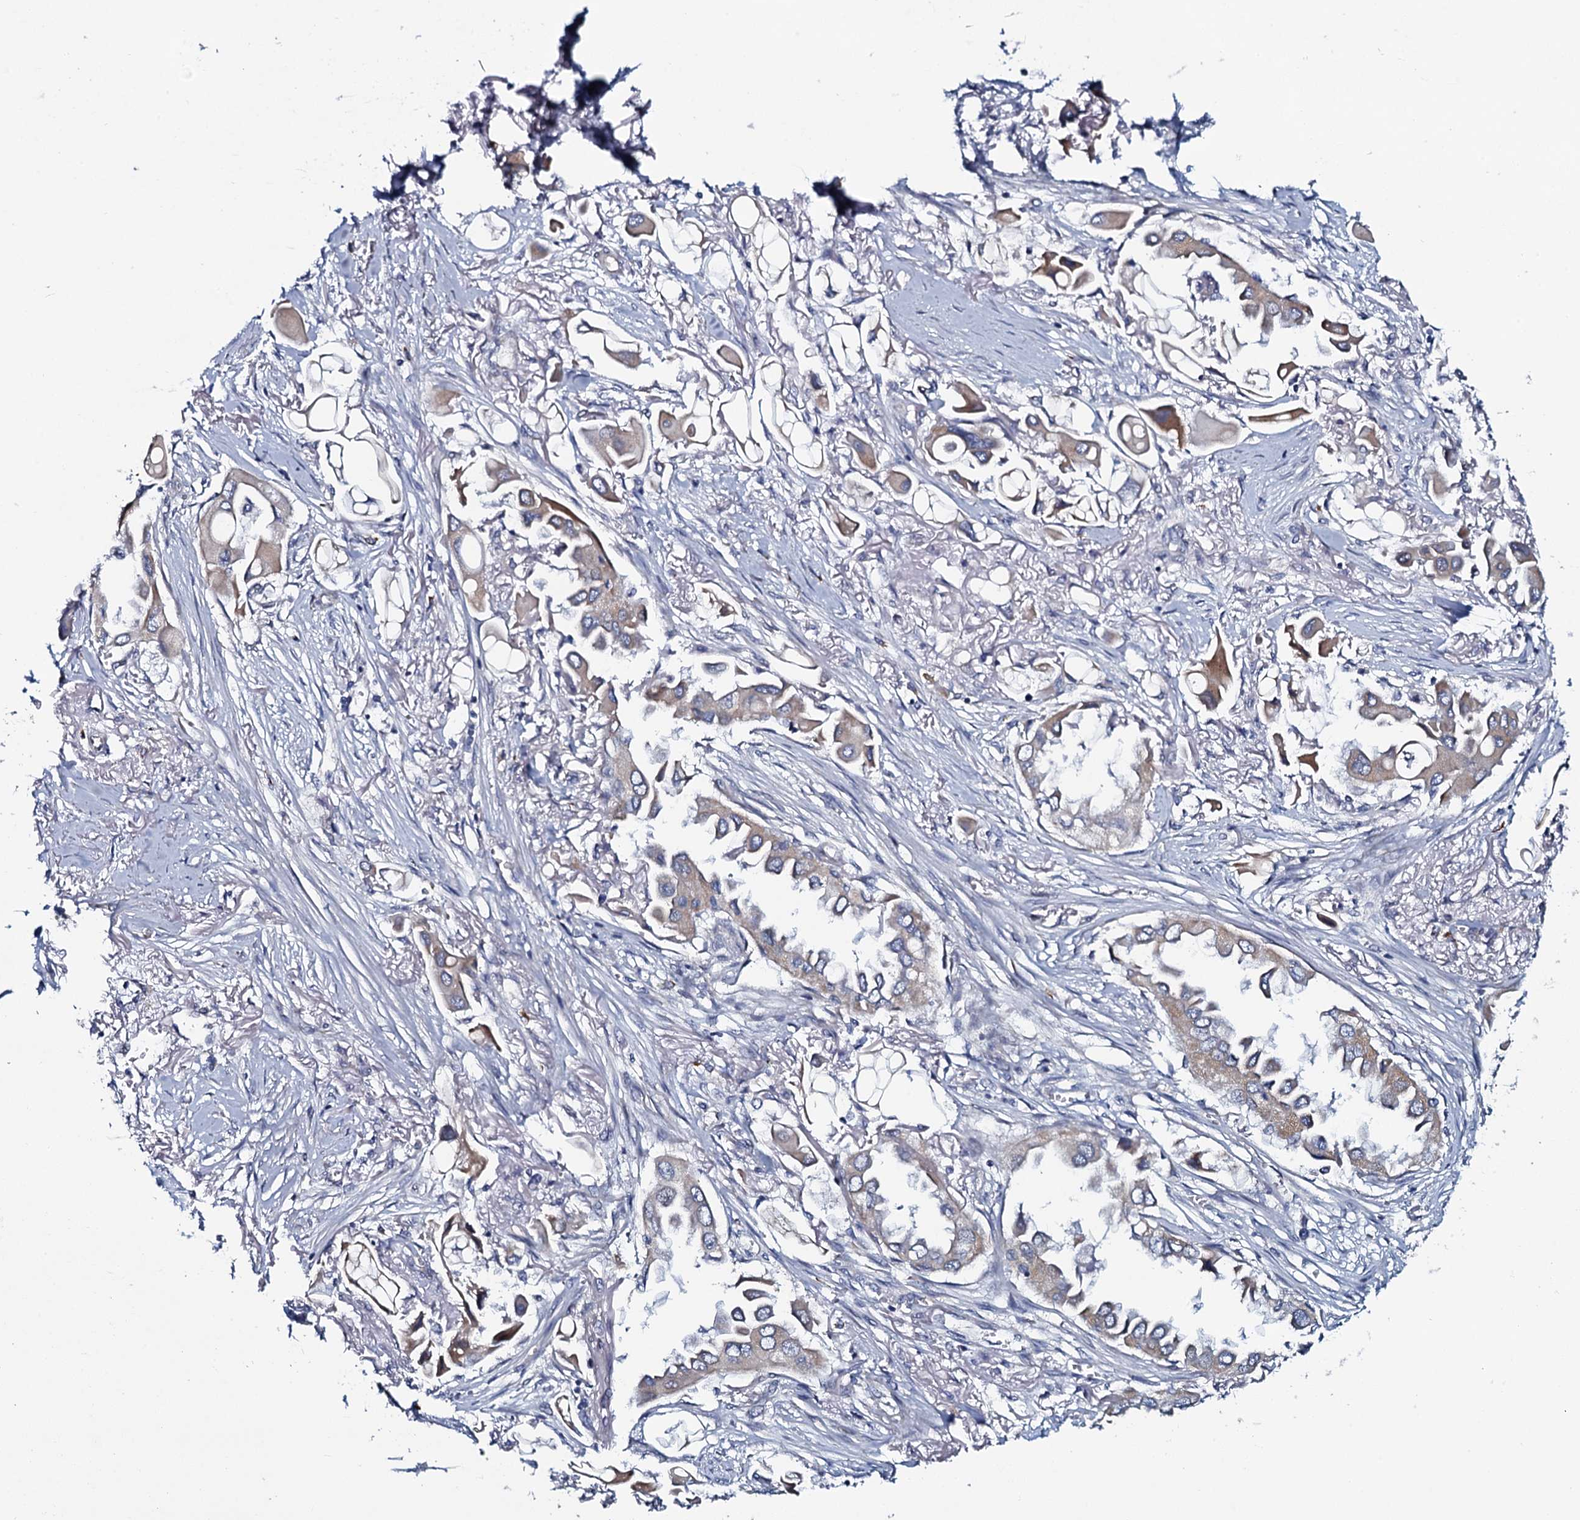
{"staining": {"intensity": "weak", "quantity": "<25%", "location": "cytoplasmic/membranous"}, "tissue": "lung cancer", "cell_type": "Tumor cells", "image_type": "cancer", "snomed": [{"axis": "morphology", "description": "Adenocarcinoma, NOS"}, {"axis": "topography", "description": "Lung"}], "caption": "Immunohistochemical staining of adenocarcinoma (lung) demonstrates no significant staining in tumor cells. The staining was performed using DAB (3,3'-diaminobenzidine) to visualize the protein expression in brown, while the nuclei were stained in blue with hematoxylin (Magnification: 20x).", "gene": "KCTD4", "patient": {"sex": "female", "age": 76}}